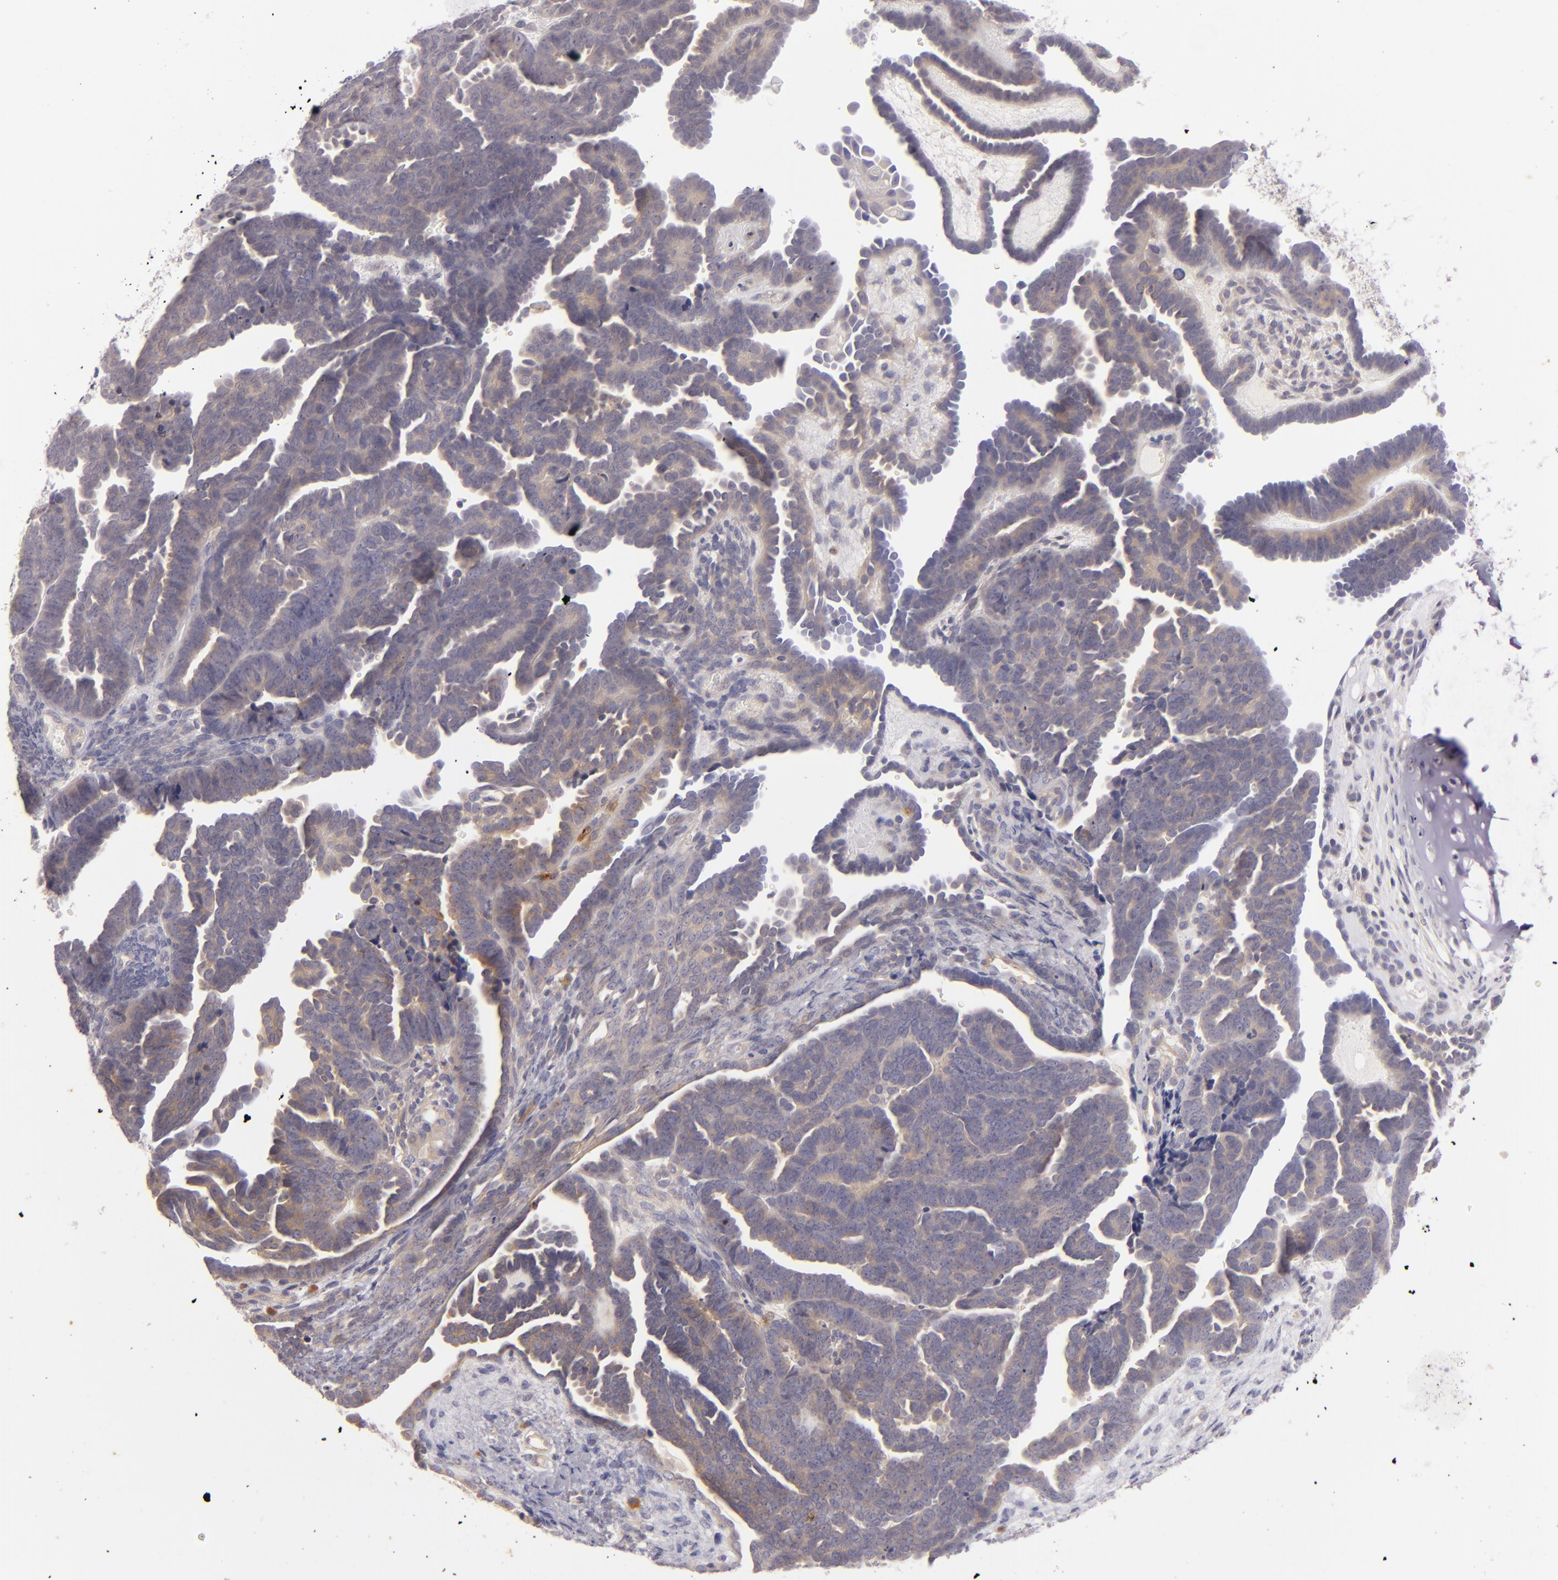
{"staining": {"intensity": "weak", "quantity": "25%-75%", "location": "cytoplasmic/membranous"}, "tissue": "endometrial cancer", "cell_type": "Tumor cells", "image_type": "cancer", "snomed": [{"axis": "morphology", "description": "Neoplasm, malignant, NOS"}, {"axis": "topography", "description": "Endometrium"}], "caption": "Tumor cells reveal low levels of weak cytoplasmic/membranous positivity in about 25%-75% of cells in human neoplasm (malignant) (endometrial).", "gene": "CD83", "patient": {"sex": "female", "age": 74}}